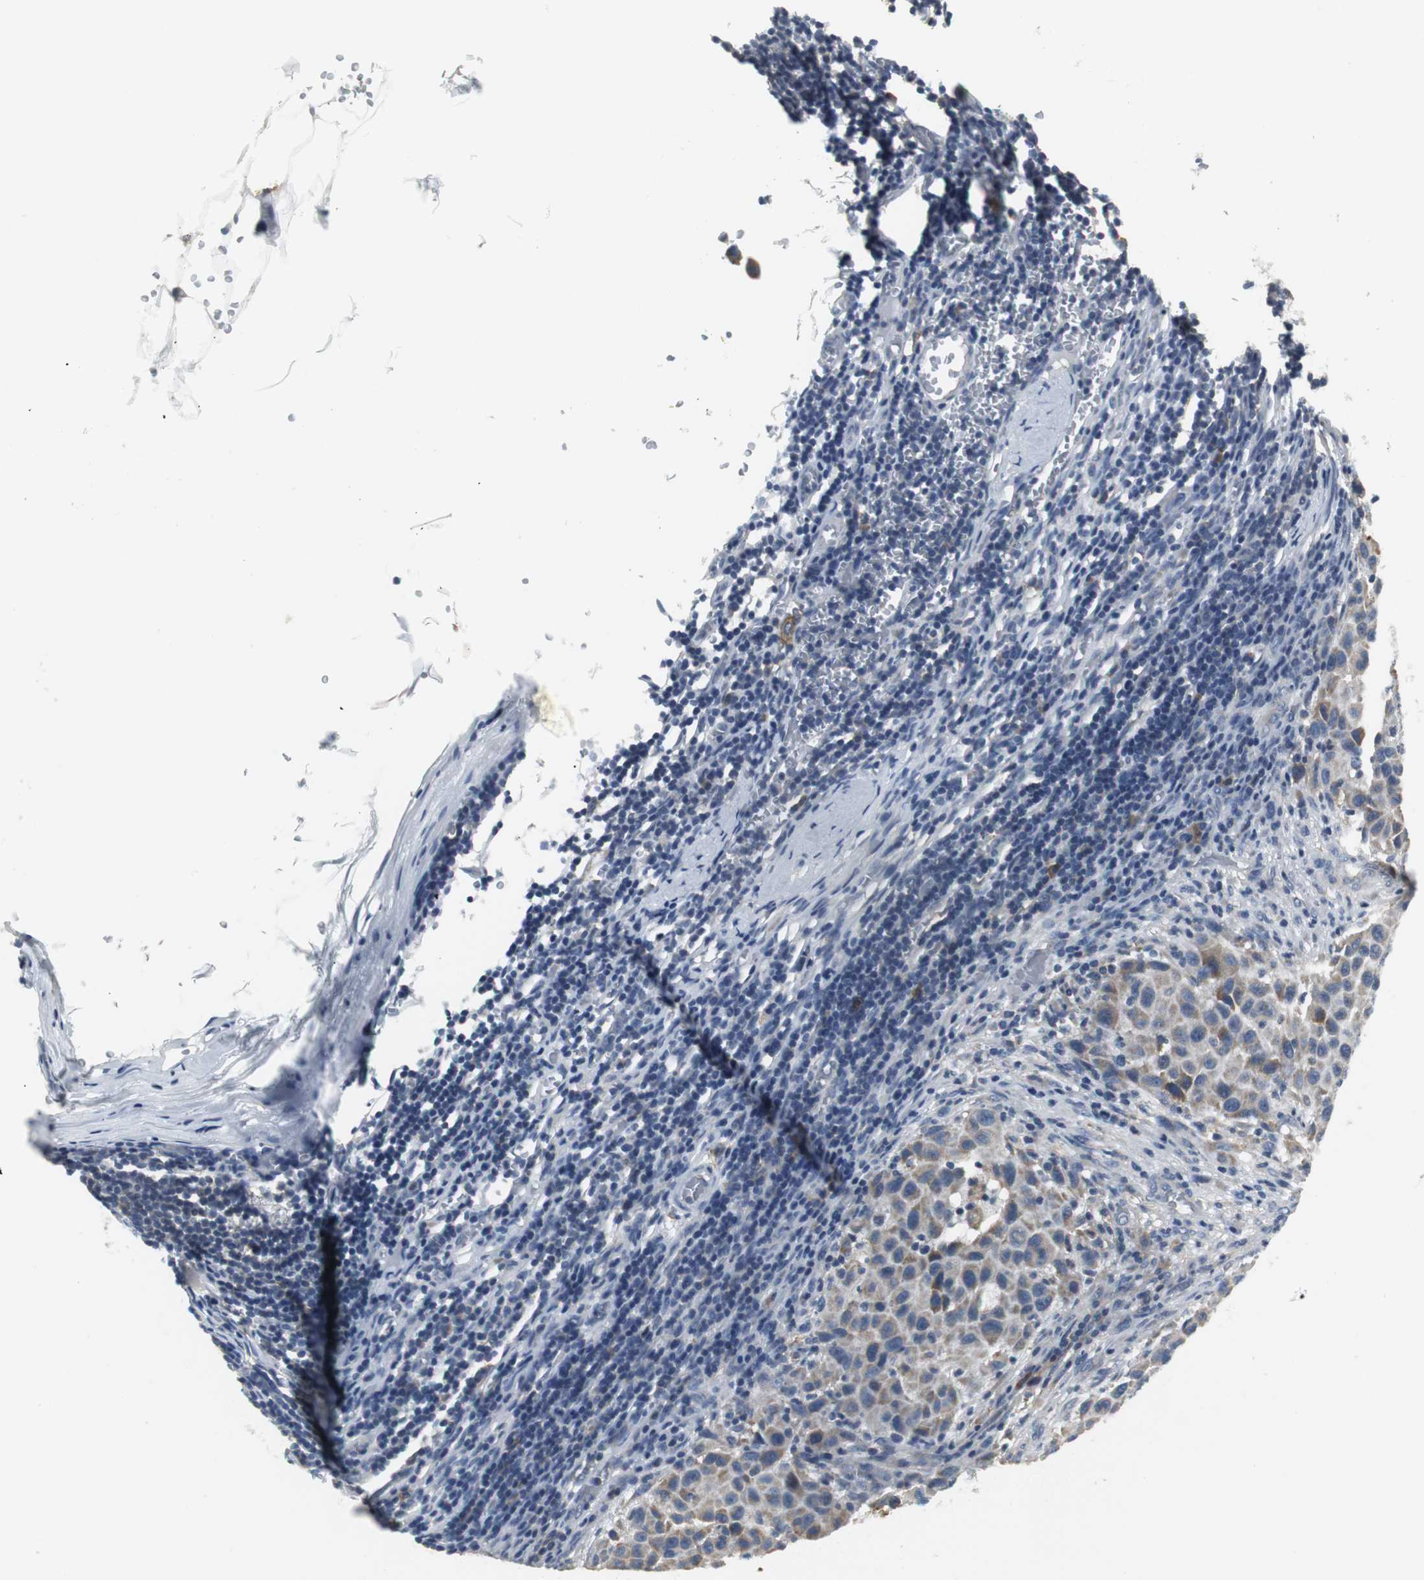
{"staining": {"intensity": "moderate", "quantity": ">75%", "location": "cytoplasmic/membranous"}, "tissue": "melanoma", "cell_type": "Tumor cells", "image_type": "cancer", "snomed": [{"axis": "morphology", "description": "Malignant melanoma, Metastatic site"}, {"axis": "topography", "description": "Lymph node"}], "caption": "Immunohistochemistry (IHC) image of malignant melanoma (metastatic site) stained for a protein (brown), which reveals medium levels of moderate cytoplasmic/membranous expression in about >75% of tumor cells.", "gene": "SLC2A5", "patient": {"sex": "male", "age": 61}}